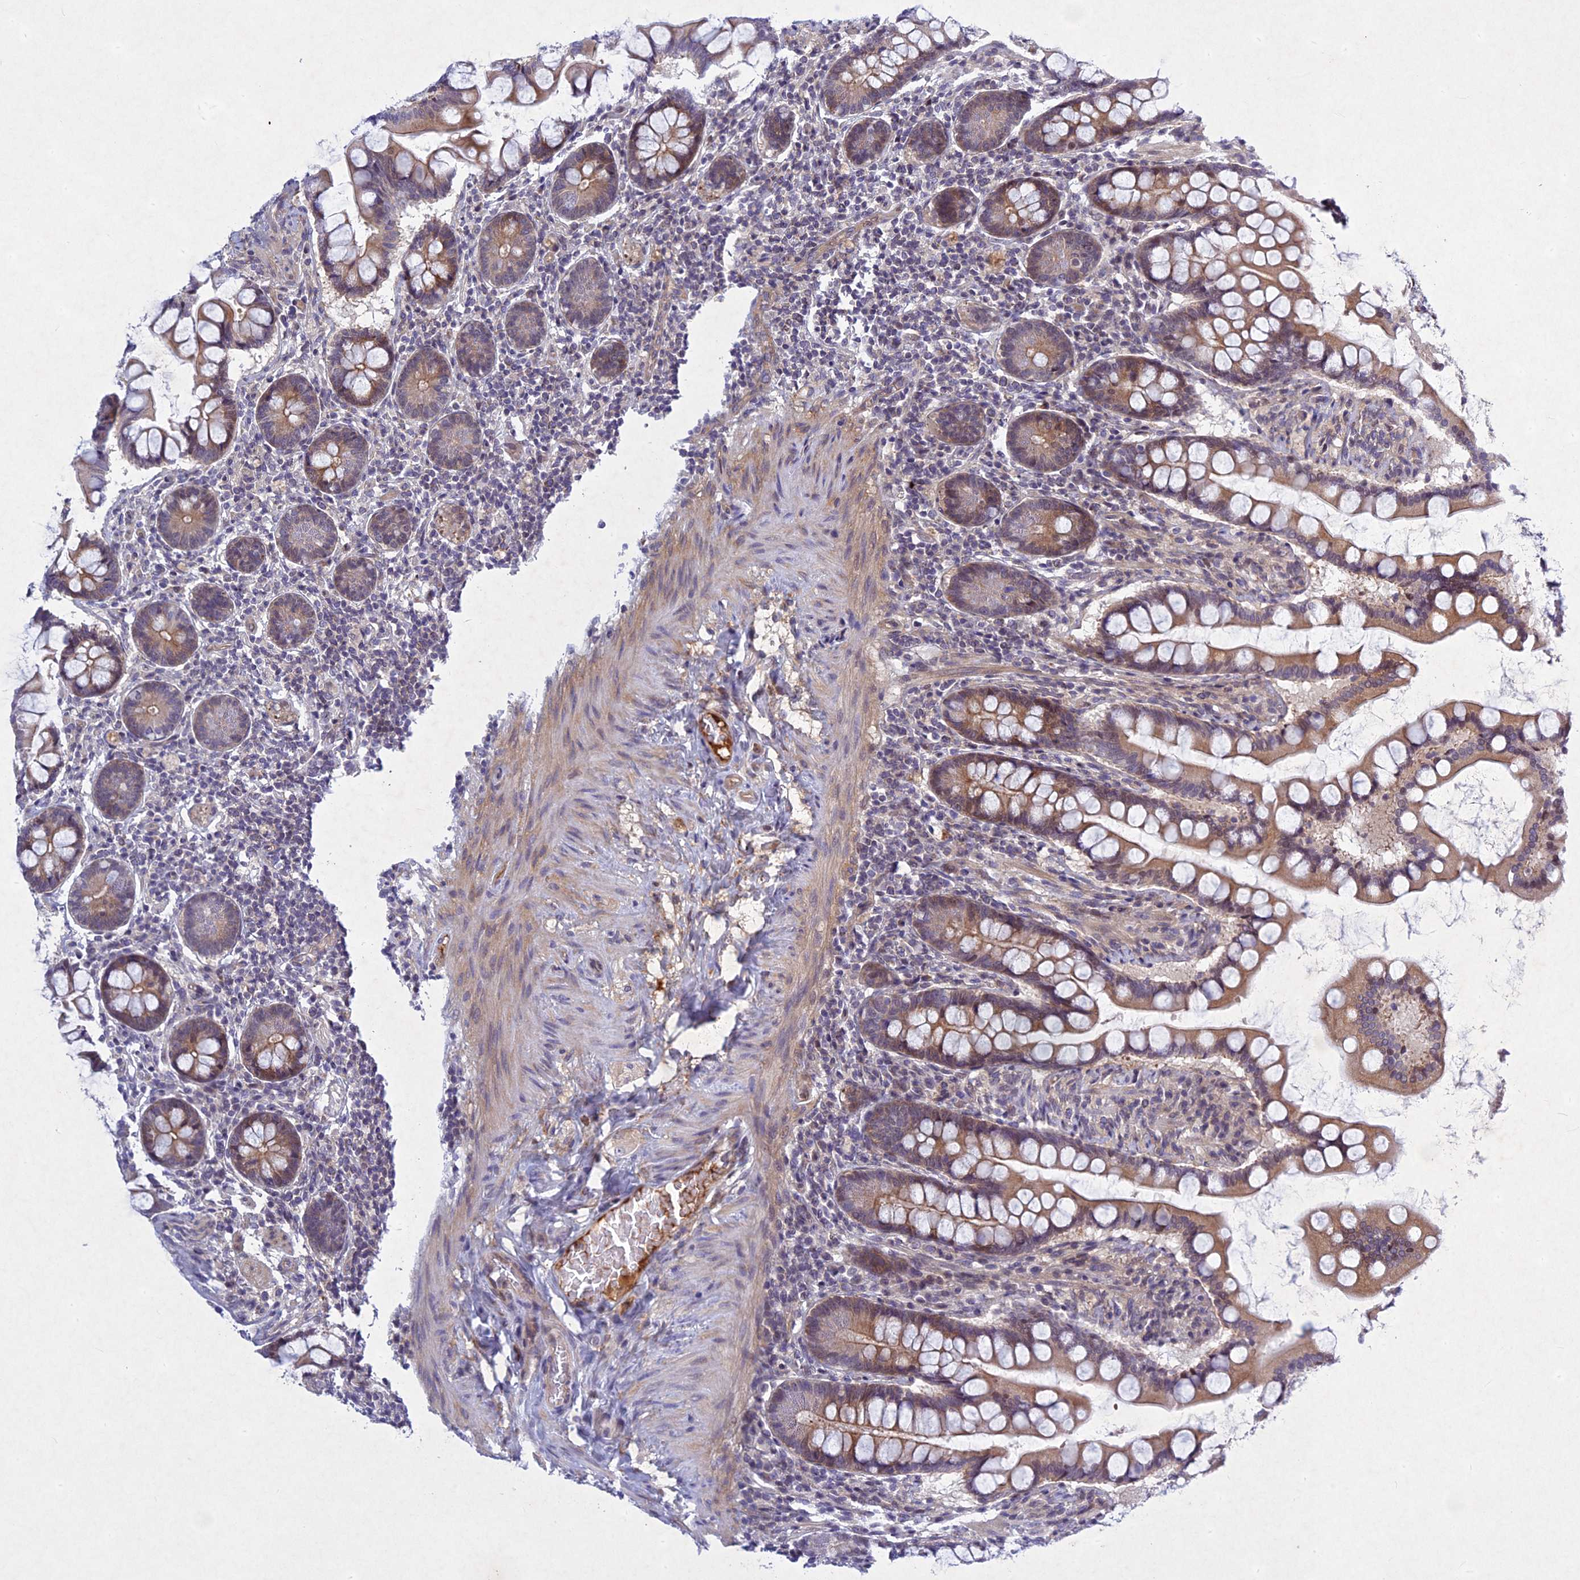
{"staining": {"intensity": "weak", "quantity": ">75%", "location": "cytoplasmic/membranous"}, "tissue": "small intestine", "cell_type": "Glandular cells", "image_type": "normal", "snomed": [{"axis": "morphology", "description": "Normal tissue, NOS"}, {"axis": "topography", "description": "Small intestine"}], "caption": "Small intestine stained with immunohistochemistry (IHC) shows weak cytoplasmic/membranous staining in approximately >75% of glandular cells.", "gene": "PTHLH", "patient": {"sex": "male", "age": 41}}